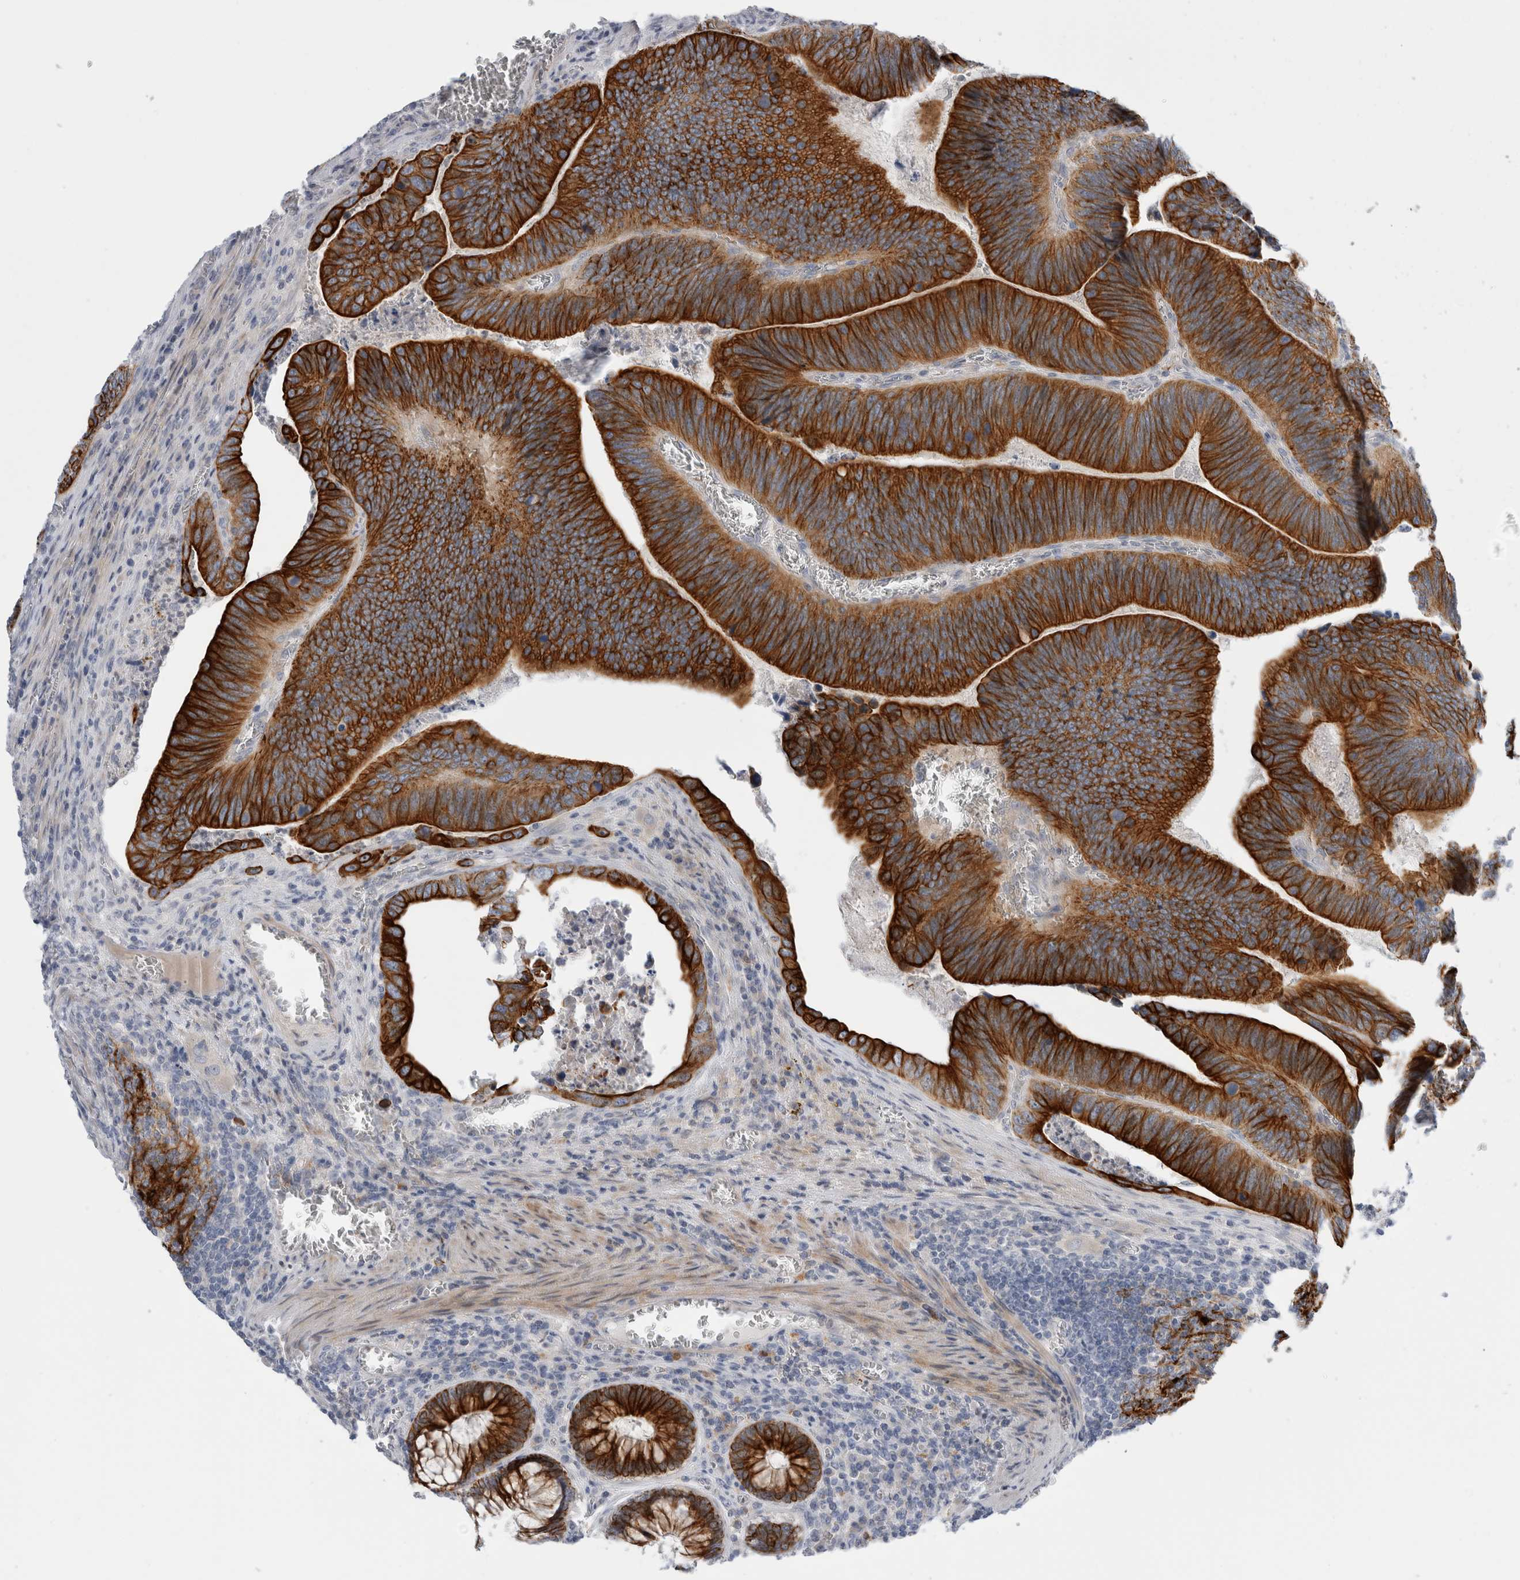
{"staining": {"intensity": "strong", "quantity": ">75%", "location": "cytoplasmic/membranous"}, "tissue": "colorectal cancer", "cell_type": "Tumor cells", "image_type": "cancer", "snomed": [{"axis": "morphology", "description": "Inflammation, NOS"}, {"axis": "morphology", "description": "Adenocarcinoma, NOS"}, {"axis": "topography", "description": "Colon"}], "caption": "Immunohistochemistry (IHC) staining of colorectal adenocarcinoma, which exhibits high levels of strong cytoplasmic/membranous staining in about >75% of tumor cells indicating strong cytoplasmic/membranous protein staining. The staining was performed using DAB (3,3'-diaminobenzidine) (brown) for protein detection and nuclei were counterstained in hematoxylin (blue).", "gene": "SLC20A2", "patient": {"sex": "male", "age": 72}}